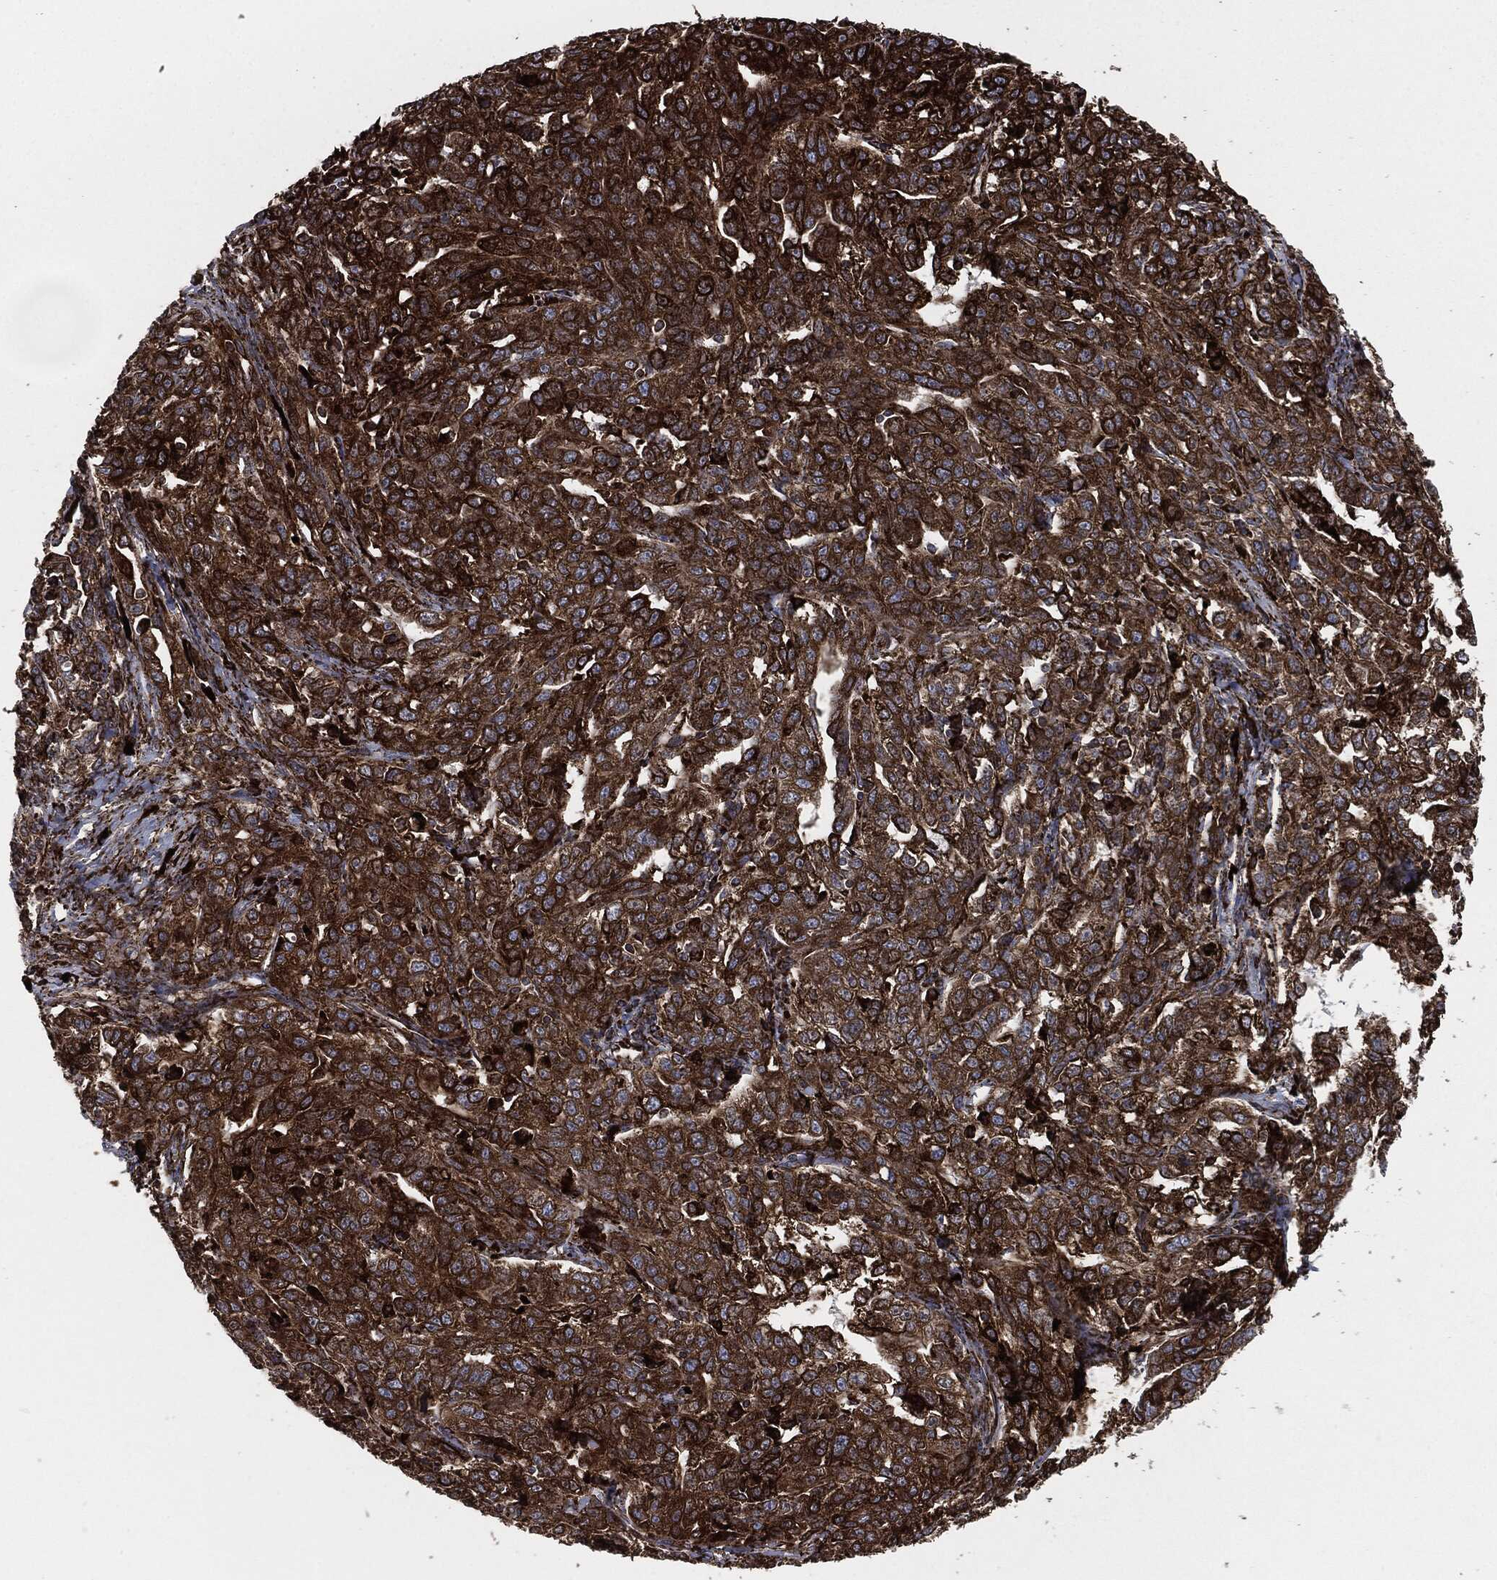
{"staining": {"intensity": "strong", "quantity": ">75%", "location": "cytoplasmic/membranous"}, "tissue": "ovarian cancer", "cell_type": "Tumor cells", "image_type": "cancer", "snomed": [{"axis": "morphology", "description": "Cystadenocarcinoma, serous, NOS"}, {"axis": "topography", "description": "Ovary"}], "caption": "Immunohistochemistry staining of ovarian serous cystadenocarcinoma, which displays high levels of strong cytoplasmic/membranous staining in about >75% of tumor cells indicating strong cytoplasmic/membranous protein staining. The staining was performed using DAB (3,3'-diaminobenzidine) (brown) for protein detection and nuclei were counterstained in hematoxylin (blue).", "gene": "CALR", "patient": {"sex": "female", "age": 71}}